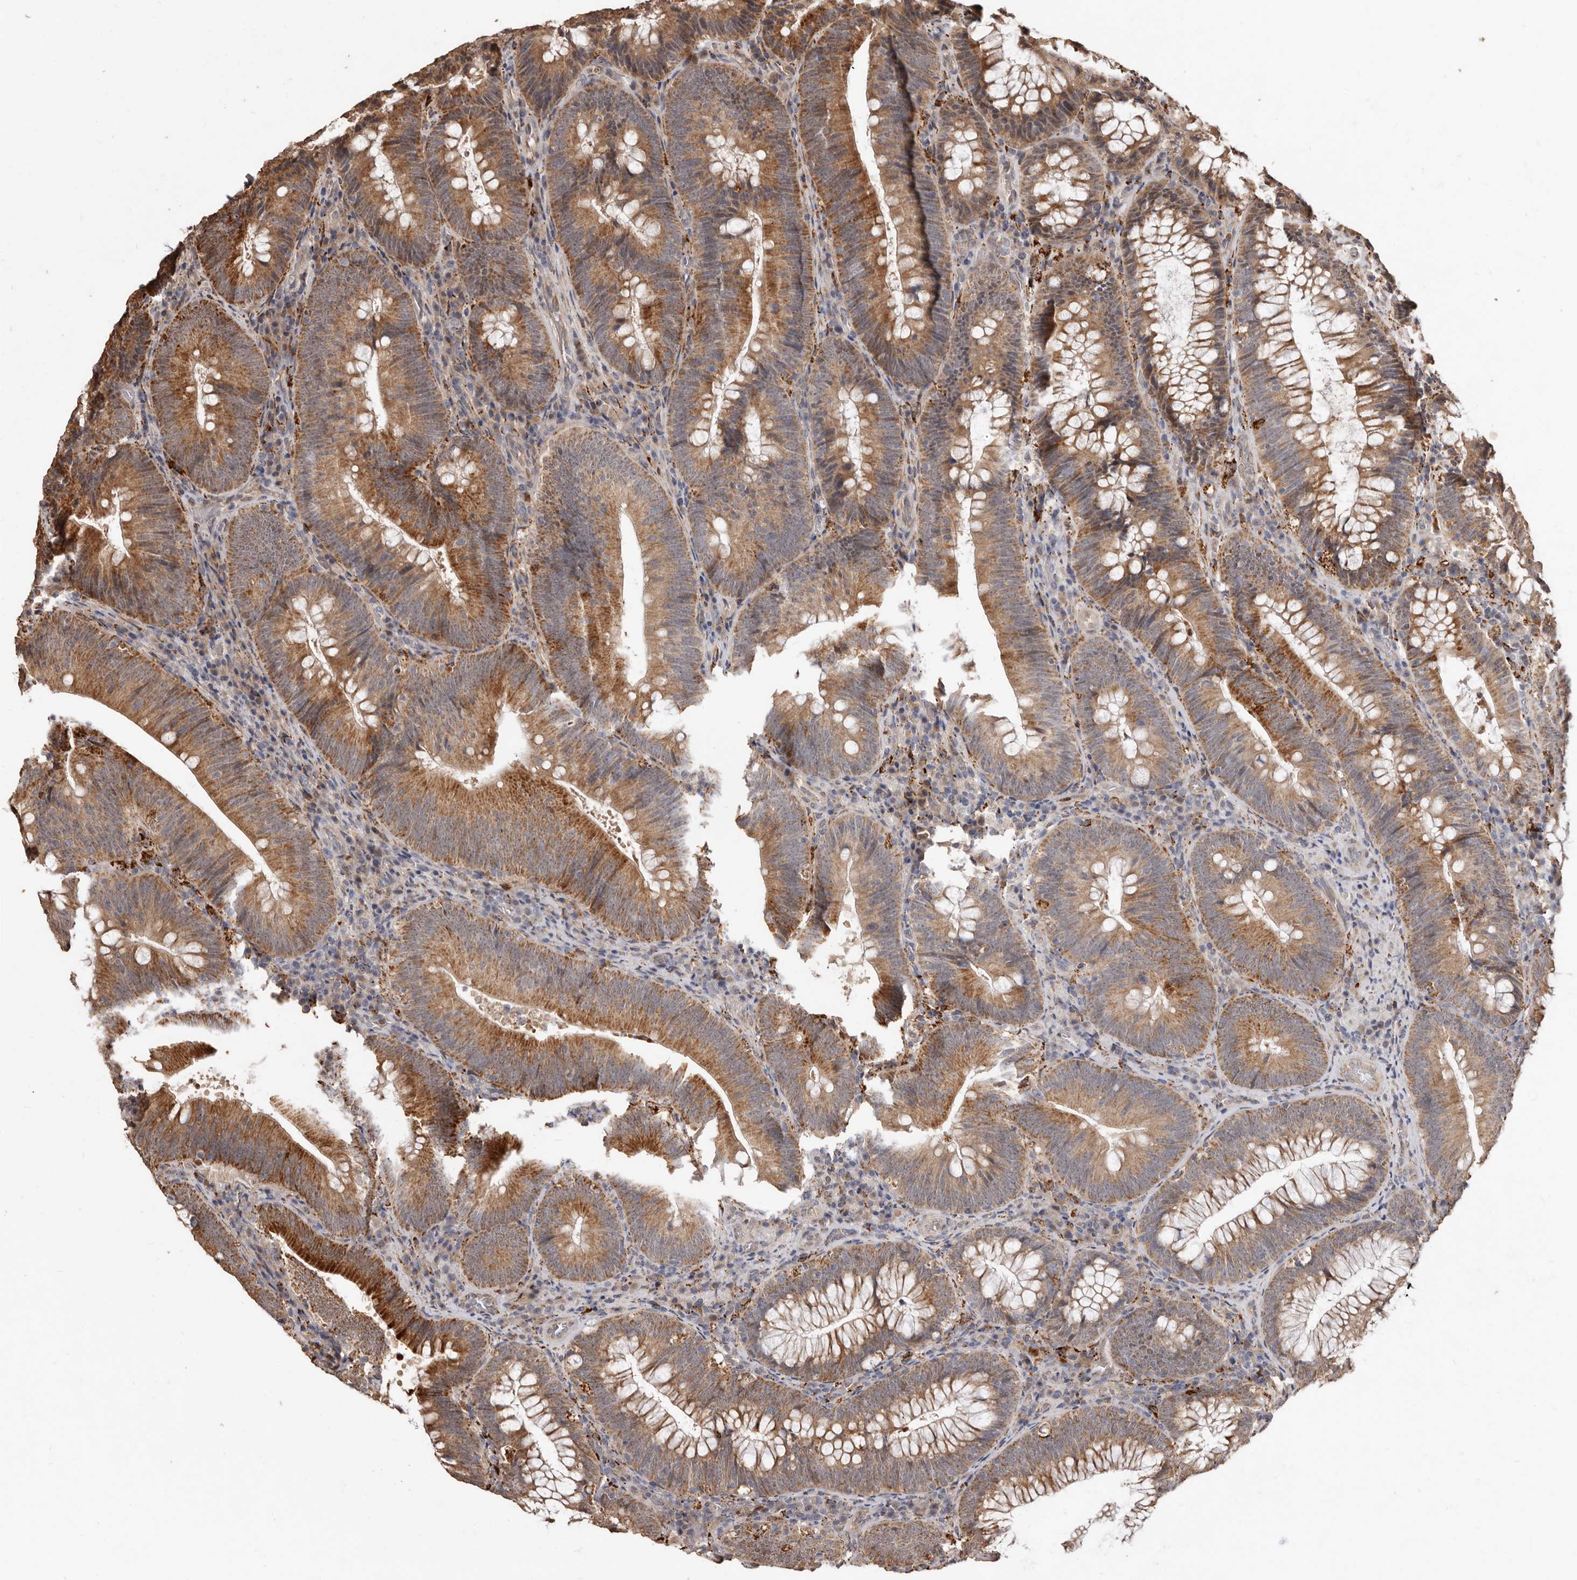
{"staining": {"intensity": "moderate", "quantity": ">75%", "location": "cytoplasmic/membranous"}, "tissue": "colorectal cancer", "cell_type": "Tumor cells", "image_type": "cancer", "snomed": [{"axis": "morphology", "description": "Normal tissue, NOS"}, {"axis": "topography", "description": "Colon"}], "caption": "Colorectal cancer stained with DAB immunohistochemistry (IHC) exhibits medium levels of moderate cytoplasmic/membranous expression in about >75% of tumor cells. (DAB IHC, brown staining for protein, blue staining for nuclei).", "gene": "AKAP7", "patient": {"sex": "female", "age": 82}}